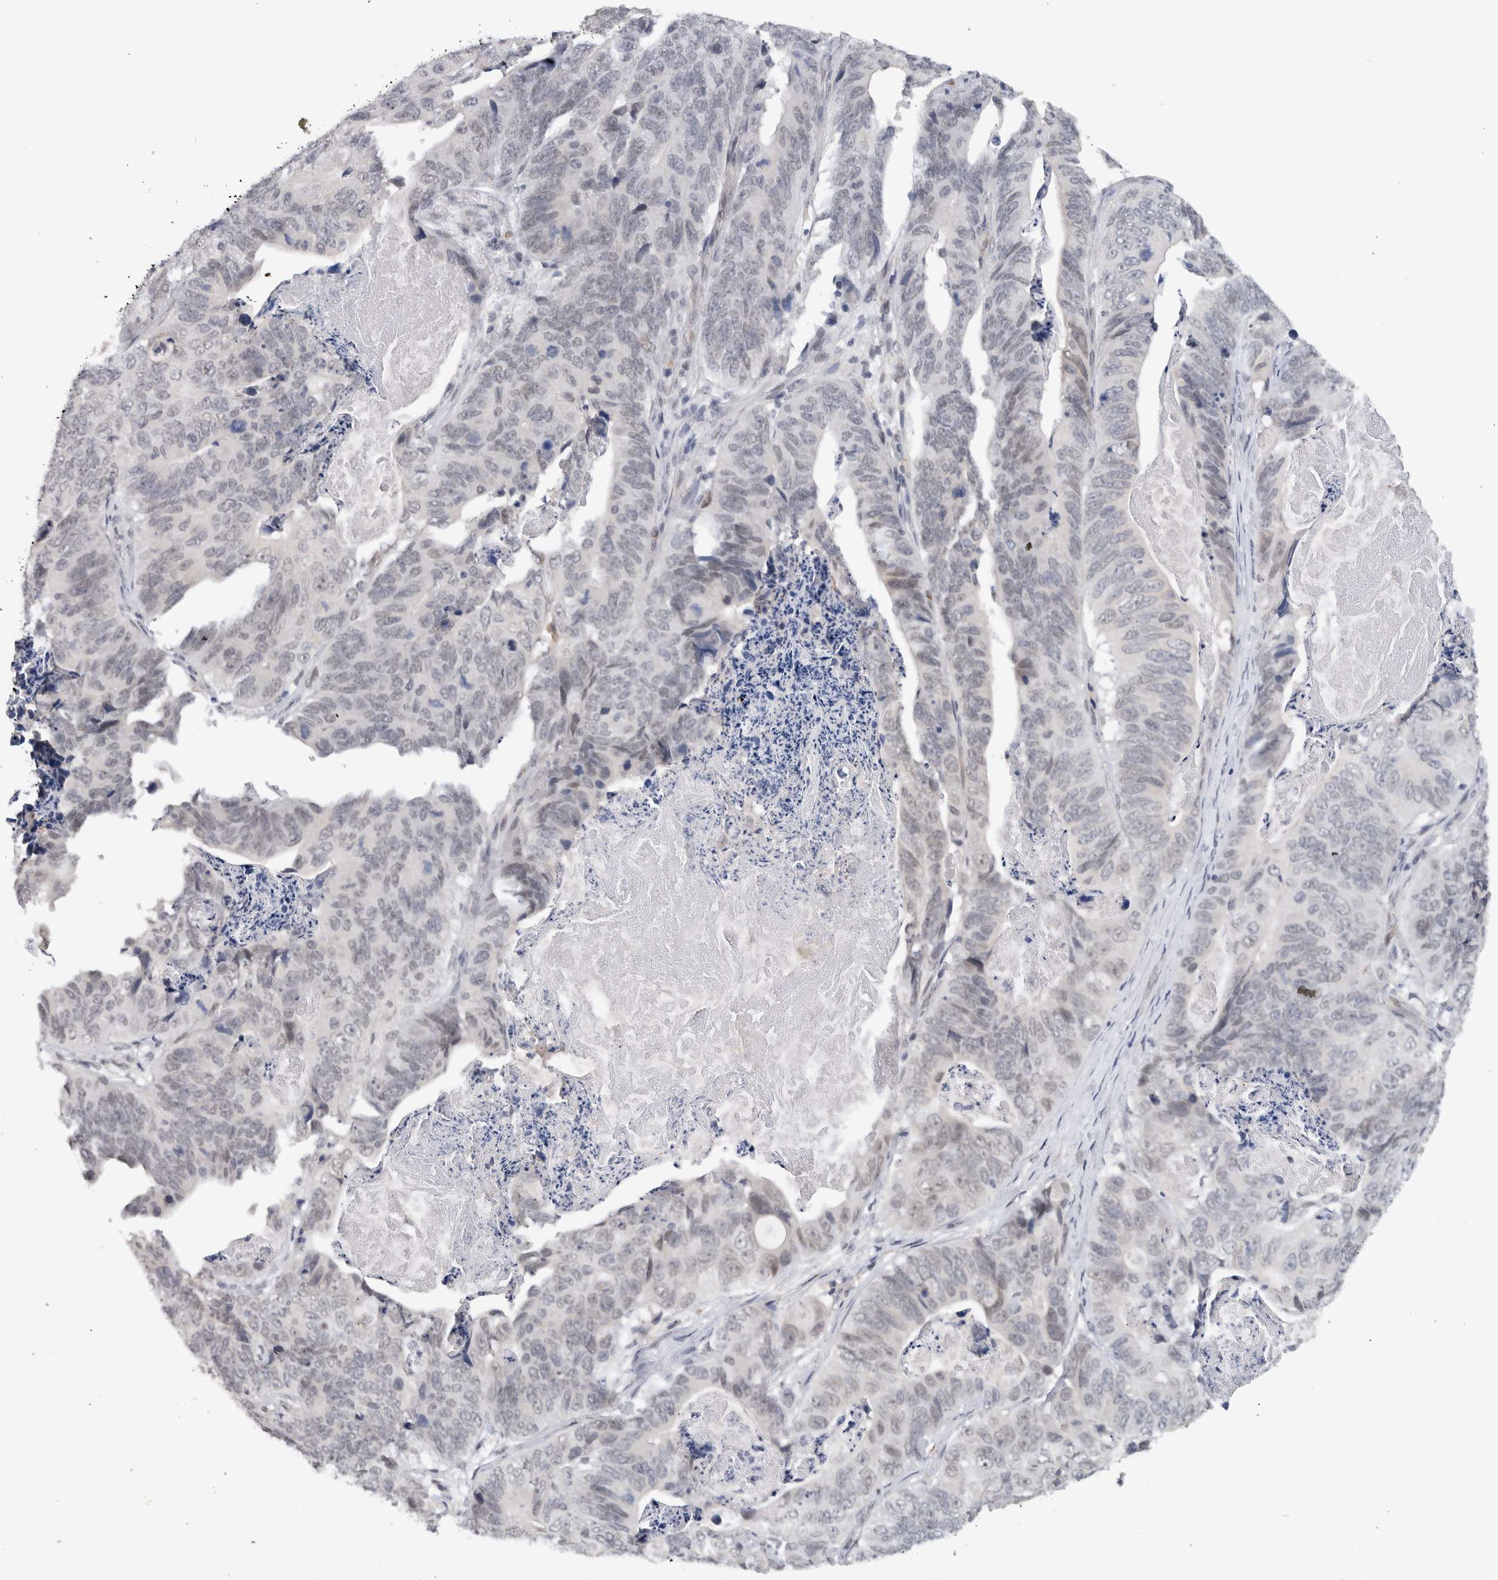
{"staining": {"intensity": "negative", "quantity": "none", "location": "none"}, "tissue": "stomach cancer", "cell_type": "Tumor cells", "image_type": "cancer", "snomed": [{"axis": "morphology", "description": "Normal tissue, NOS"}, {"axis": "morphology", "description": "Adenocarcinoma, NOS"}, {"axis": "topography", "description": "Stomach"}], "caption": "Immunohistochemical staining of human stomach cancer (adenocarcinoma) demonstrates no significant positivity in tumor cells.", "gene": "PRXL2A", "patient": {"sex": "female", "age": 89}}